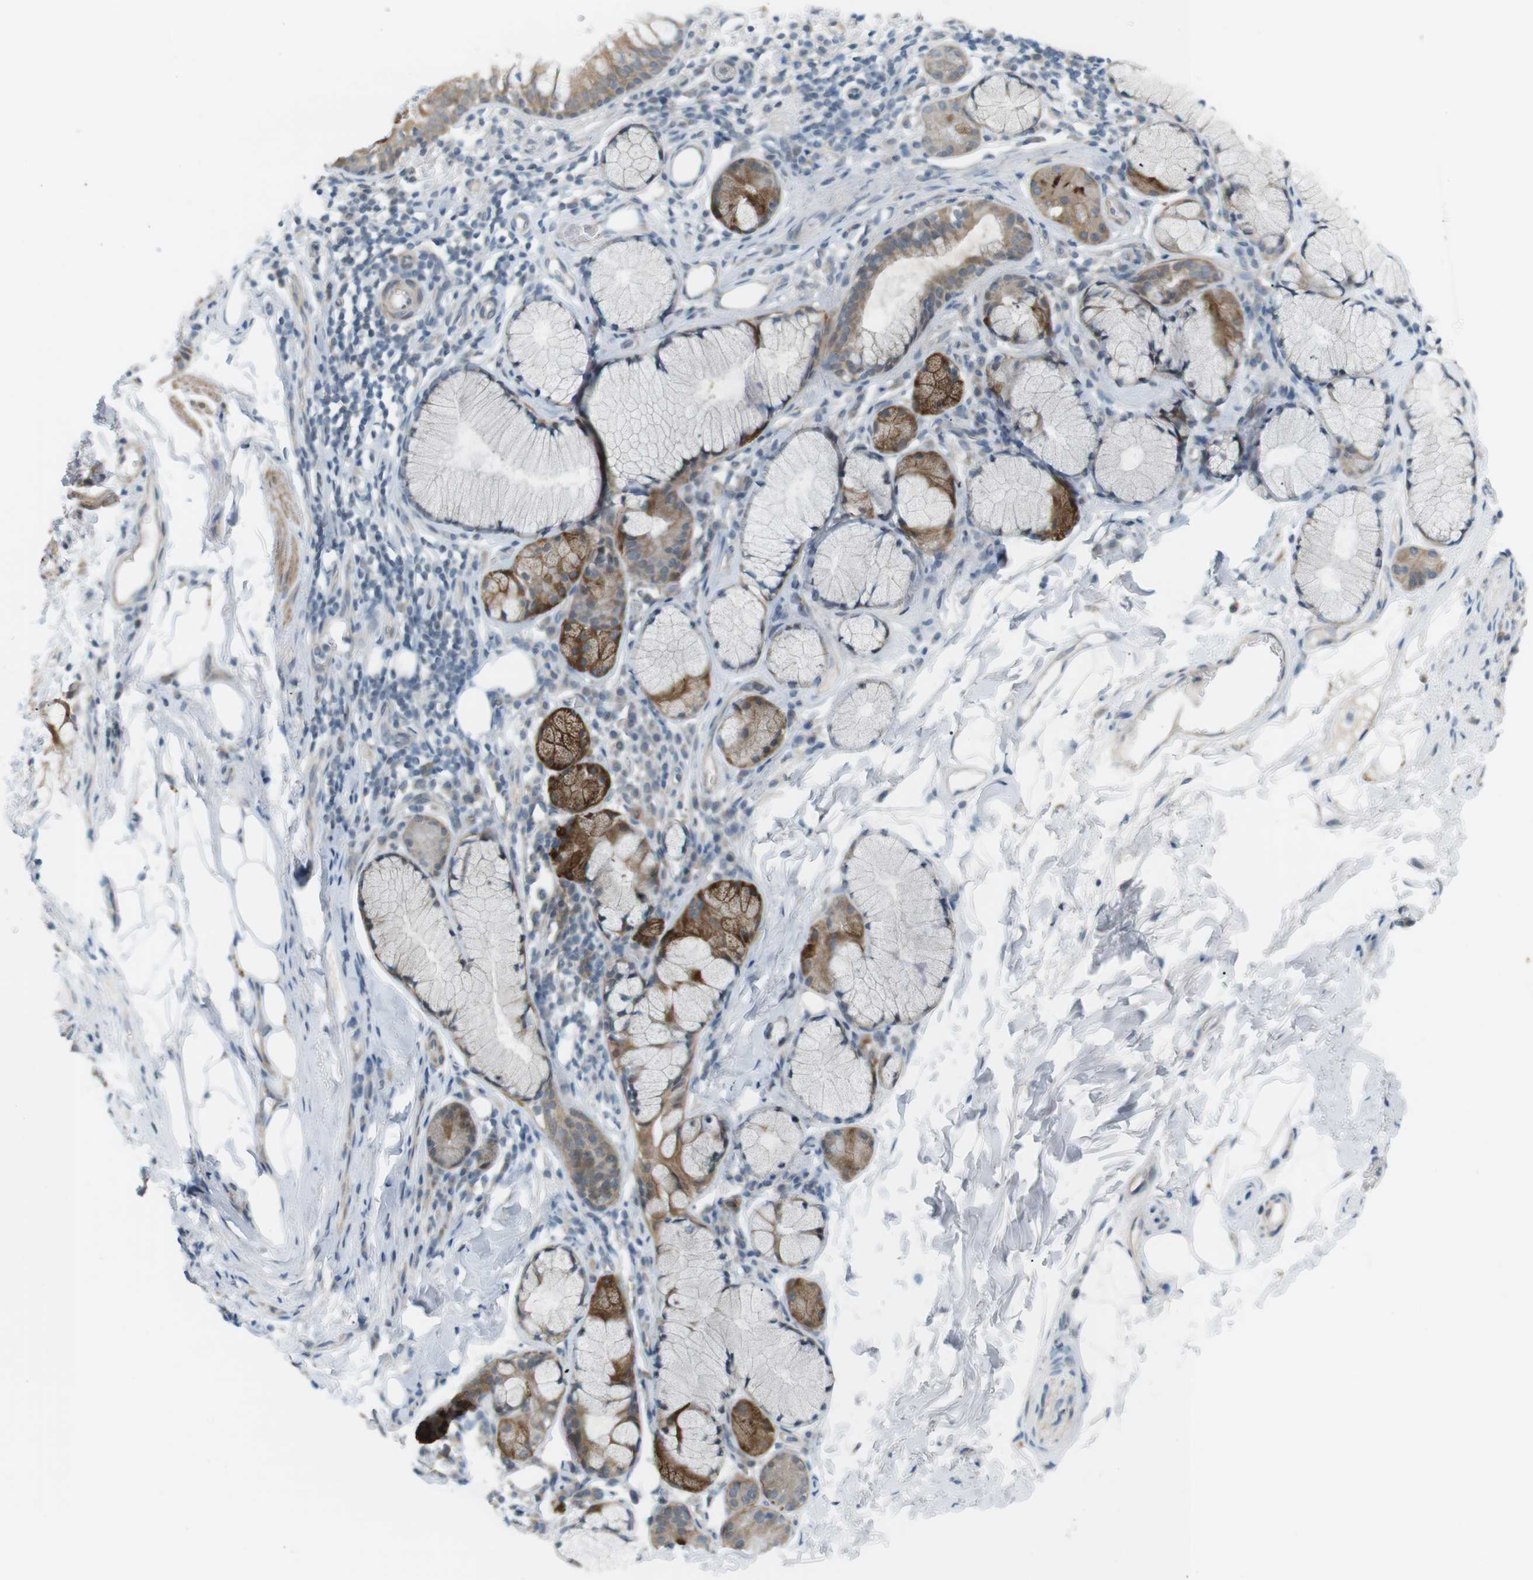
{"staining": {"intensity": "weak", "quantity": "<25%", "location": "cytoplasmic/membranous"}, "tissue": "bronchus", "cell_type": "Respiratory epithelial cells", "image_type": "normal", "snomed": [{"axis": "morphology", "description": "Normal tissue, NOS"}, {"axis": "morphology", "description": "Inflammation, NOS"}, {"axis": "topography", "description": "Cartilage tissue"}, {"axis": "topography", "description": "Bronchus"}], "caption": "This is an IHC image of benign human bronchus. There is no expression in respiratory epithelial cells.", "gene": "RTN3", "patient": {"sex": "male", "age": 77}}